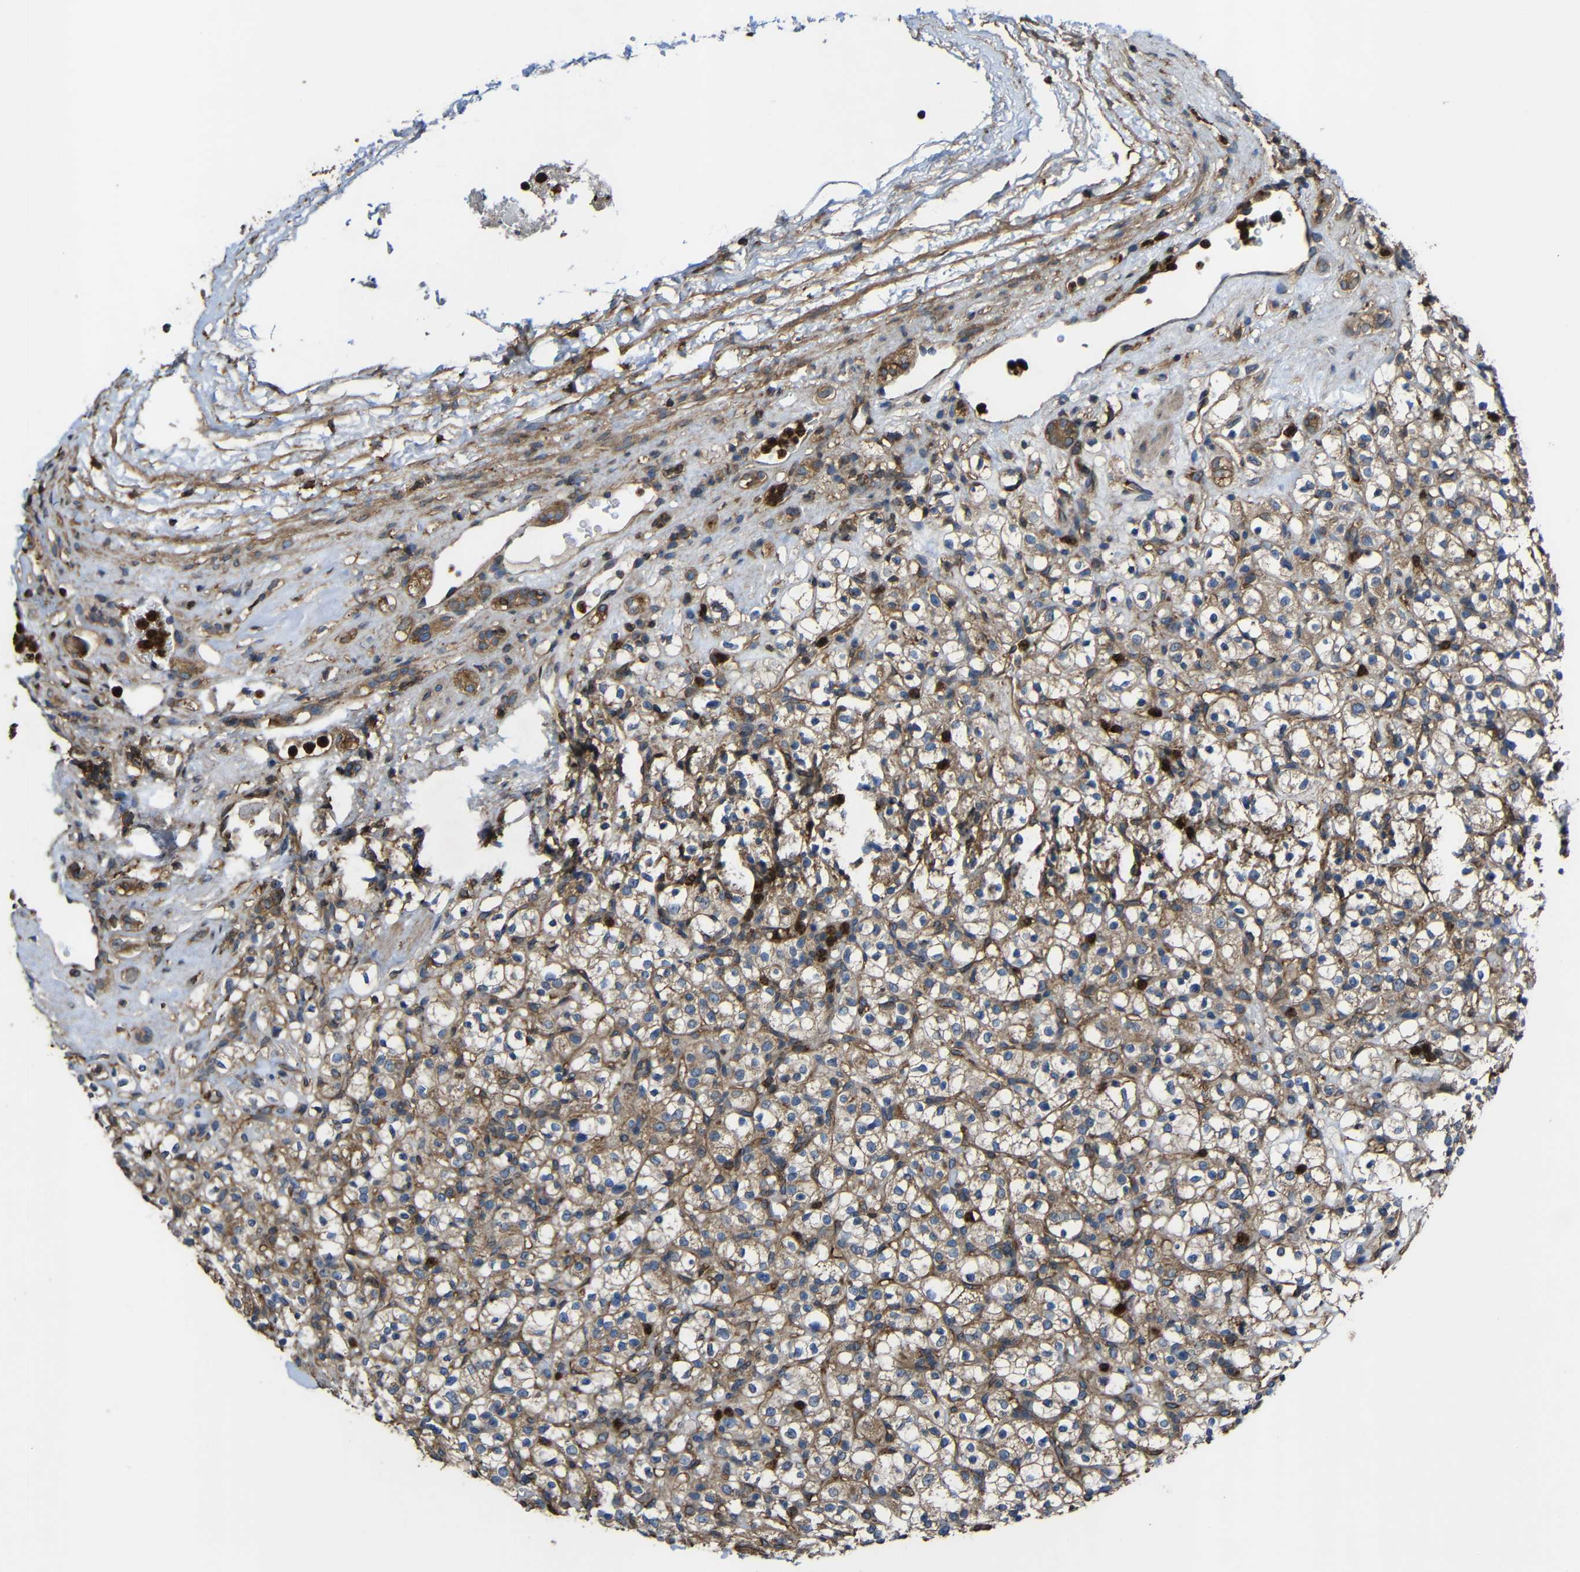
{"staining": {"intensity": "moderate", "quantity": ">75%", "location": "cytoplasmic/membranous"}, "tissue": "renal cancer", "cell_type": "Tumor cells", "image_type": "cancer", "snomed": [{"axis": "morphology", "description": "Normal tissue, NOS"}, {"axis": "morphology", "description": "Adenocarcinoma, NOS"}, {"axis": "topography", "description": "Kidney"}], "caption": "Immunohistochemistry (IHC) image of adenocarcinoma (renal) stained for a protein (brown), which shows medium levels of moderate cytoplasmic/membranous staining in approximately >75% of tumor cells.", "gene": "TREM2", "patient": {"sex": "female", "age": 72}}